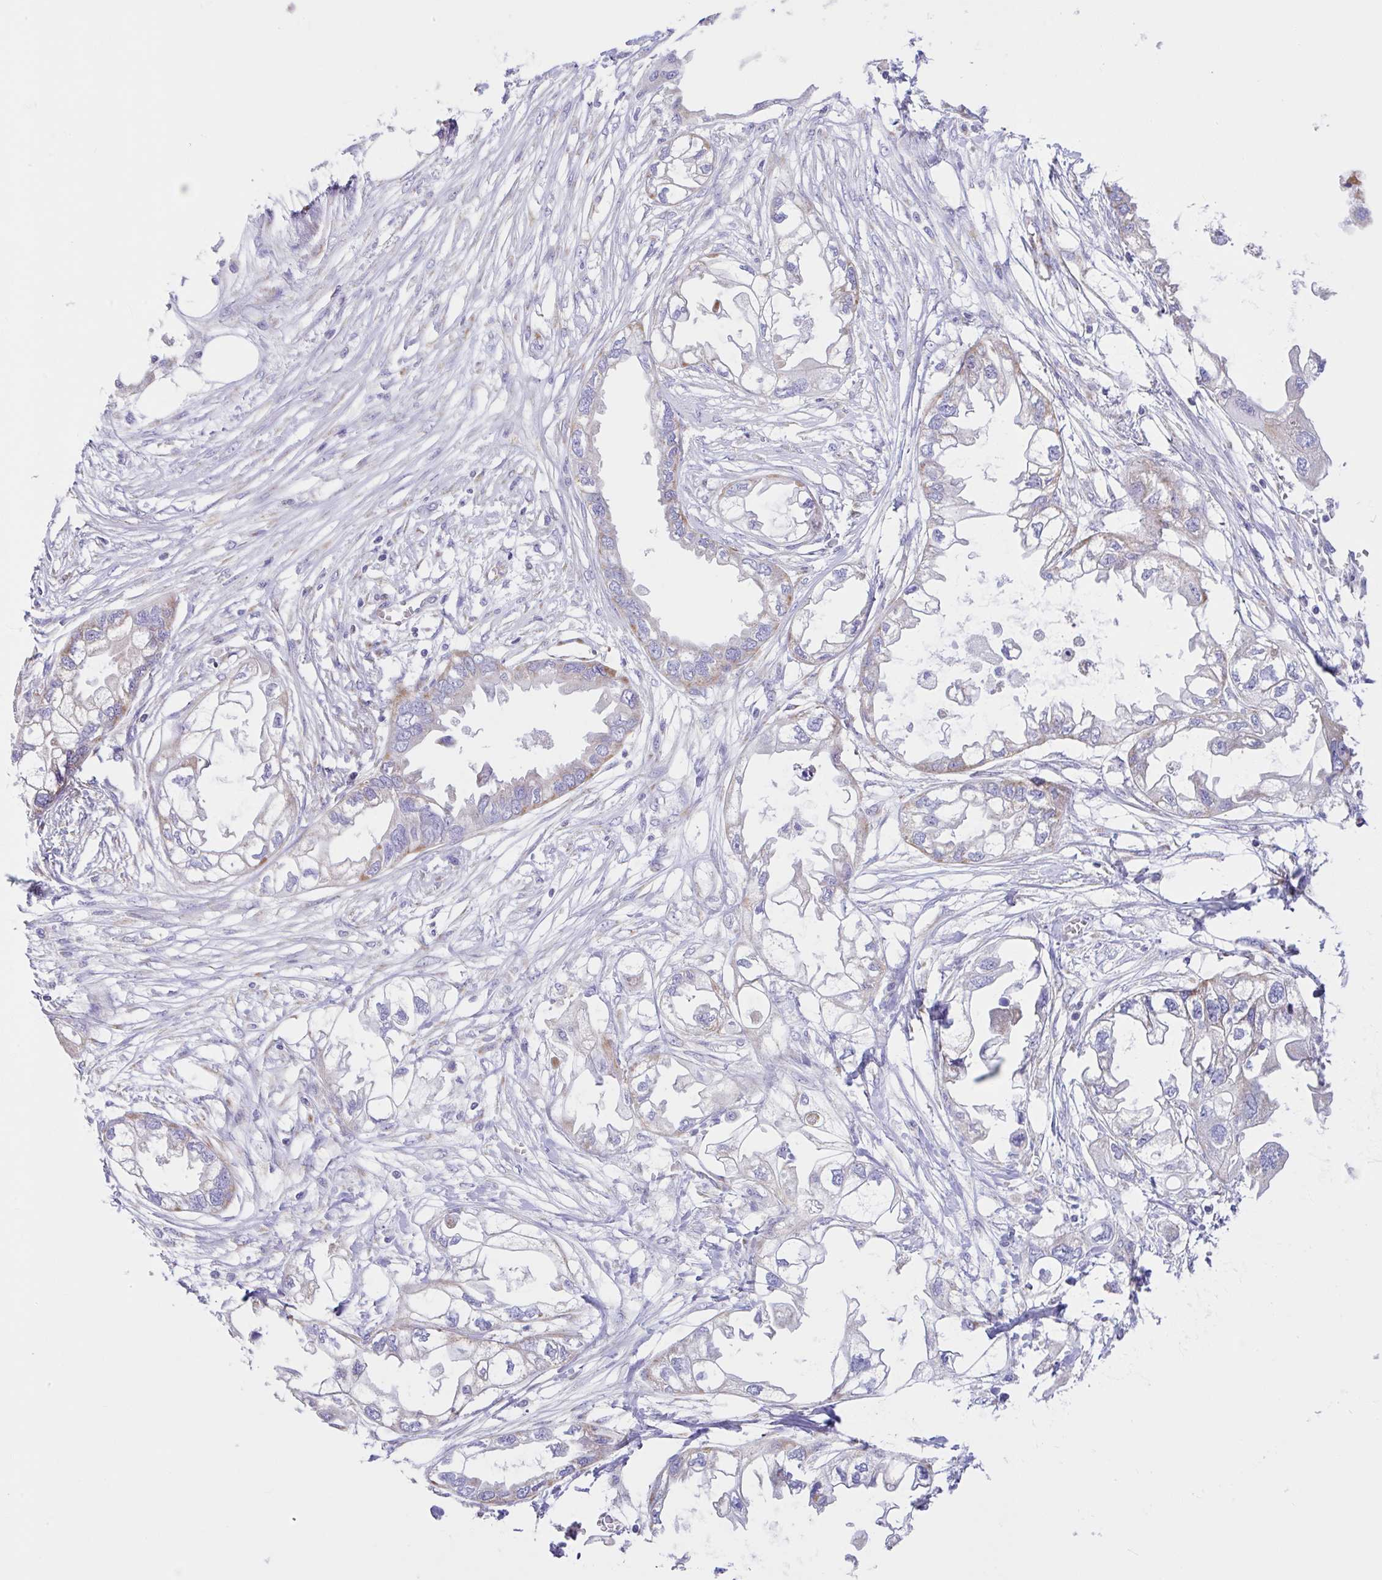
{"staining": {"intensity": "negative", "quantity": "none", "location": "none"}, "tissue": "endometrial cancer", "cell_type": "Tumor cells", "image_type": "cancer", "snomed": [{"axis": "morphology", "description": "Adenocarcinoma, NOS"}, {"axis": "morphology", "description": "Adenocarcinoma, metastatic, NOS"}, {"axis": "topography", "description": "Adipose tissue"}, {"axis": "topography", "description": "Endometrium"}], "caption": "This is an immunohistochemistry image of endometrial cancer. There is no positivity in tumor cells.", "gene": "NDUFS2", "patient": {"sex": "female", "age": 67}}